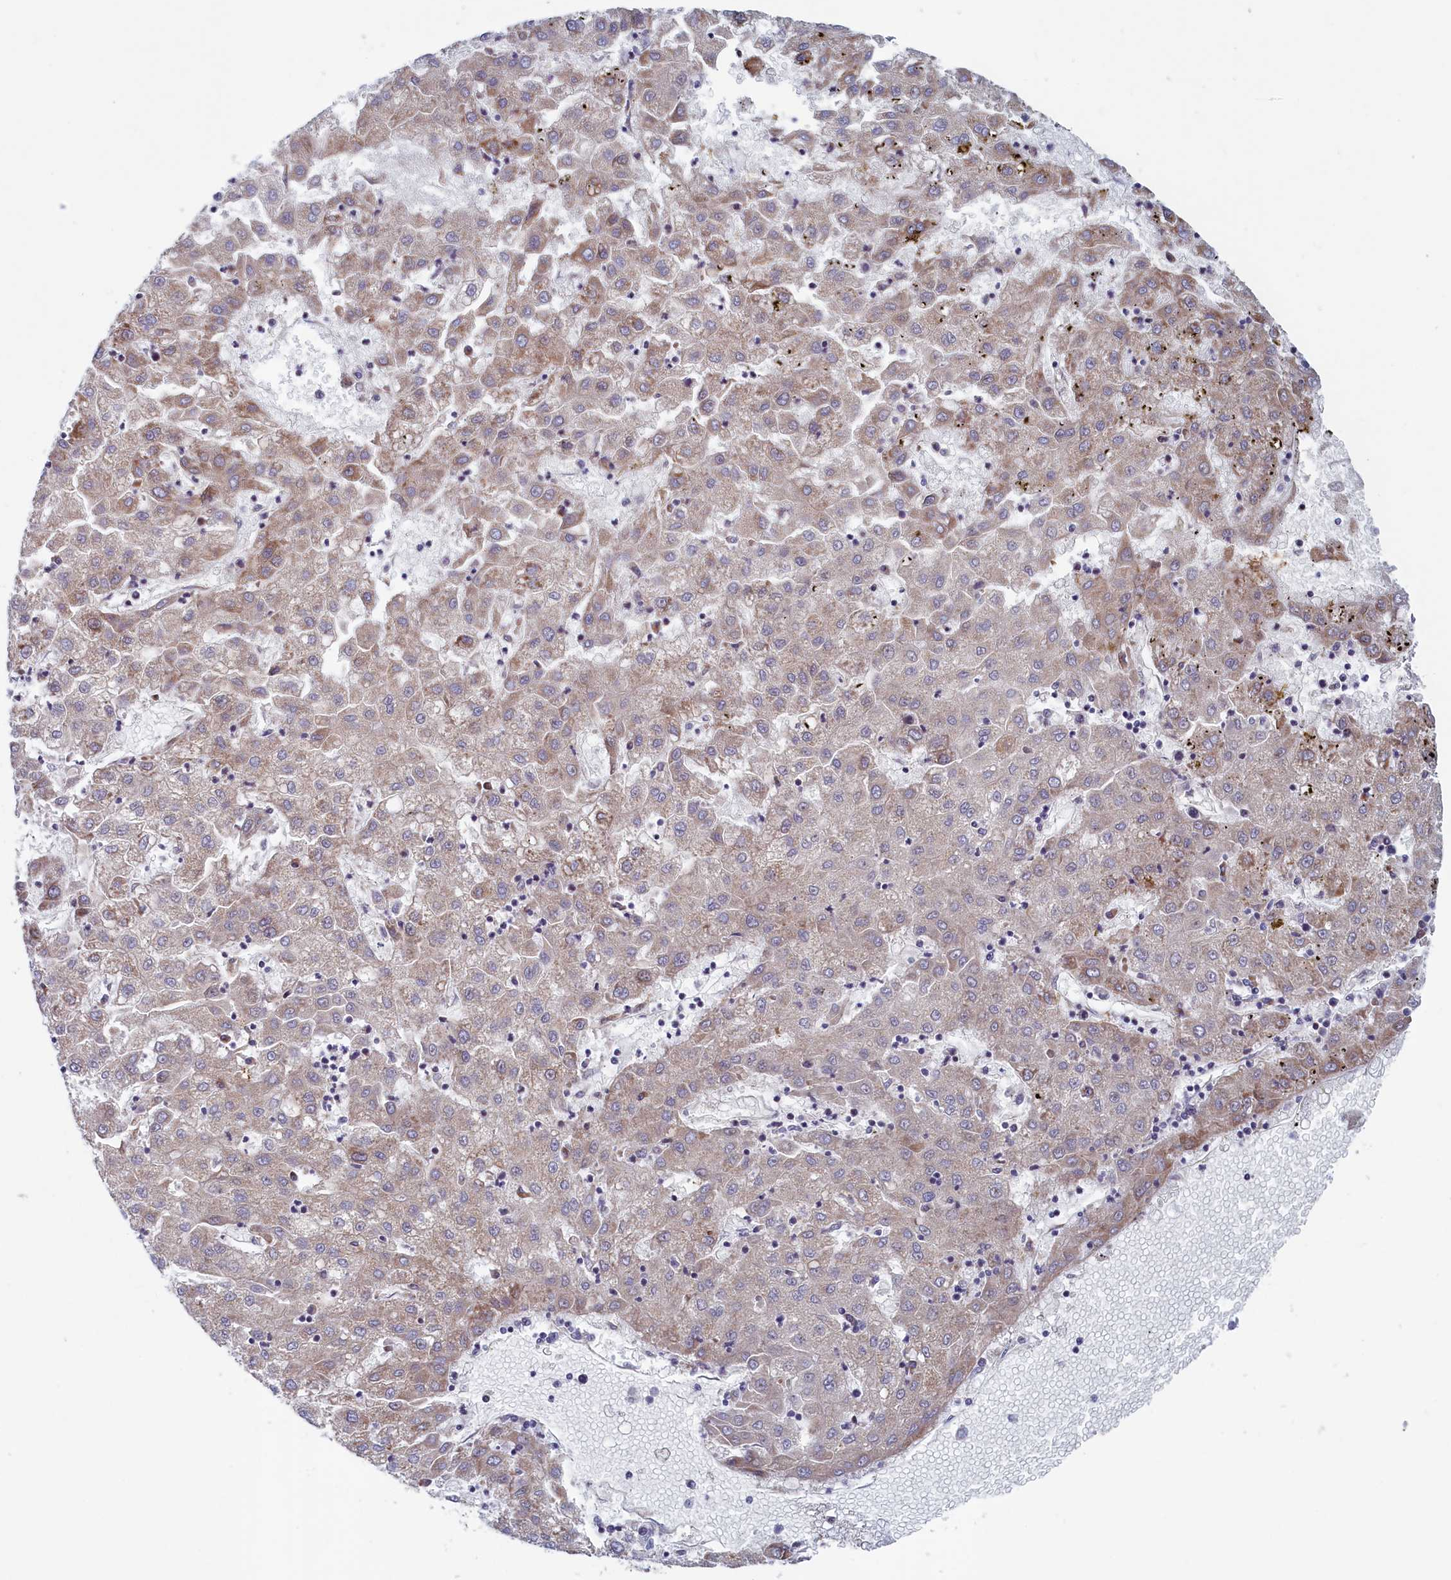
{"staining": {"intensity": "weak", "quantity": "<25%", "location": "cytoplasmic/membranous"}, "tissue": "liver cancer", "cell_type": "Tumor cells", "image_type": "cancer", "snomed": [{"axis": "morphology", "description": "Carcinoma, Hepatocellular, NOS"}, {"axis": "topography", "description": "Liver"}], "caption": "An image of human liver hepatocellular carcinoma is negative for staining in tumor cells.", "gene": "MTFMT", "patient": {"sex": "male", "age": 72}}